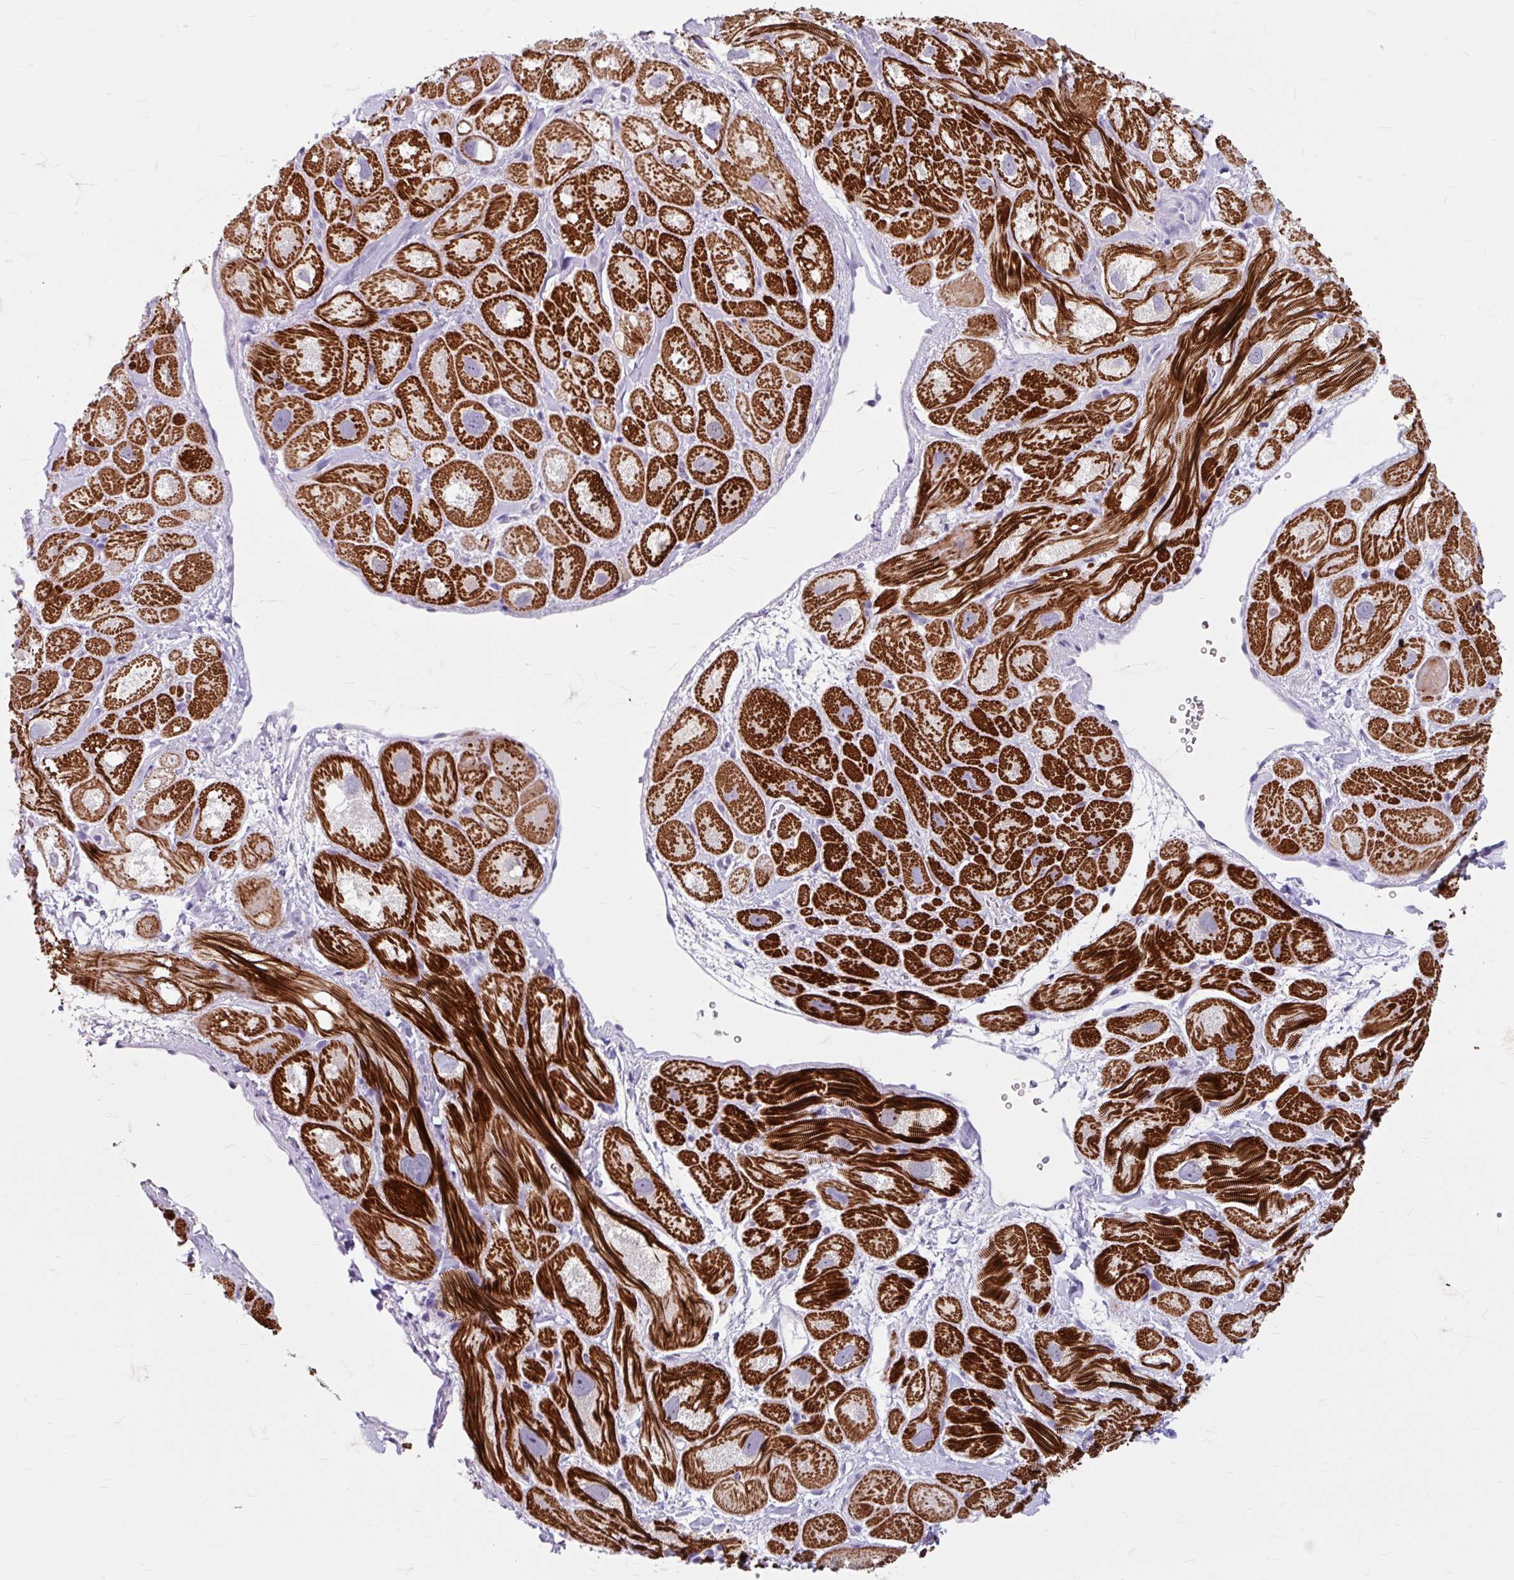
{"staining": {"intensity": "strong", "quantity": "25%-75%", "location": "cytoplasmic/membranous"}, "tissue": "heart muscle", "cell_type": "Cardiomyocytes", "image_type": "normal", "snomed": [{"axis": "morphology", "description": "Normal tissue, NOS"}, {"axis": "topography", "description": "Heart"}], "caption": "The immunohistochemical stain shows strong cytoplasmic/membranous positivity in cardiomyocytes of unremarkable heart muscle. The protein is stained brown, and the nuclei are stained in blue (DAB (3,3'-diaminobenzidine) IHC with brightfield microscopy, high magnification).", "gene": "ANKRD1", "patient": {"sex": "male", "age": 49}}